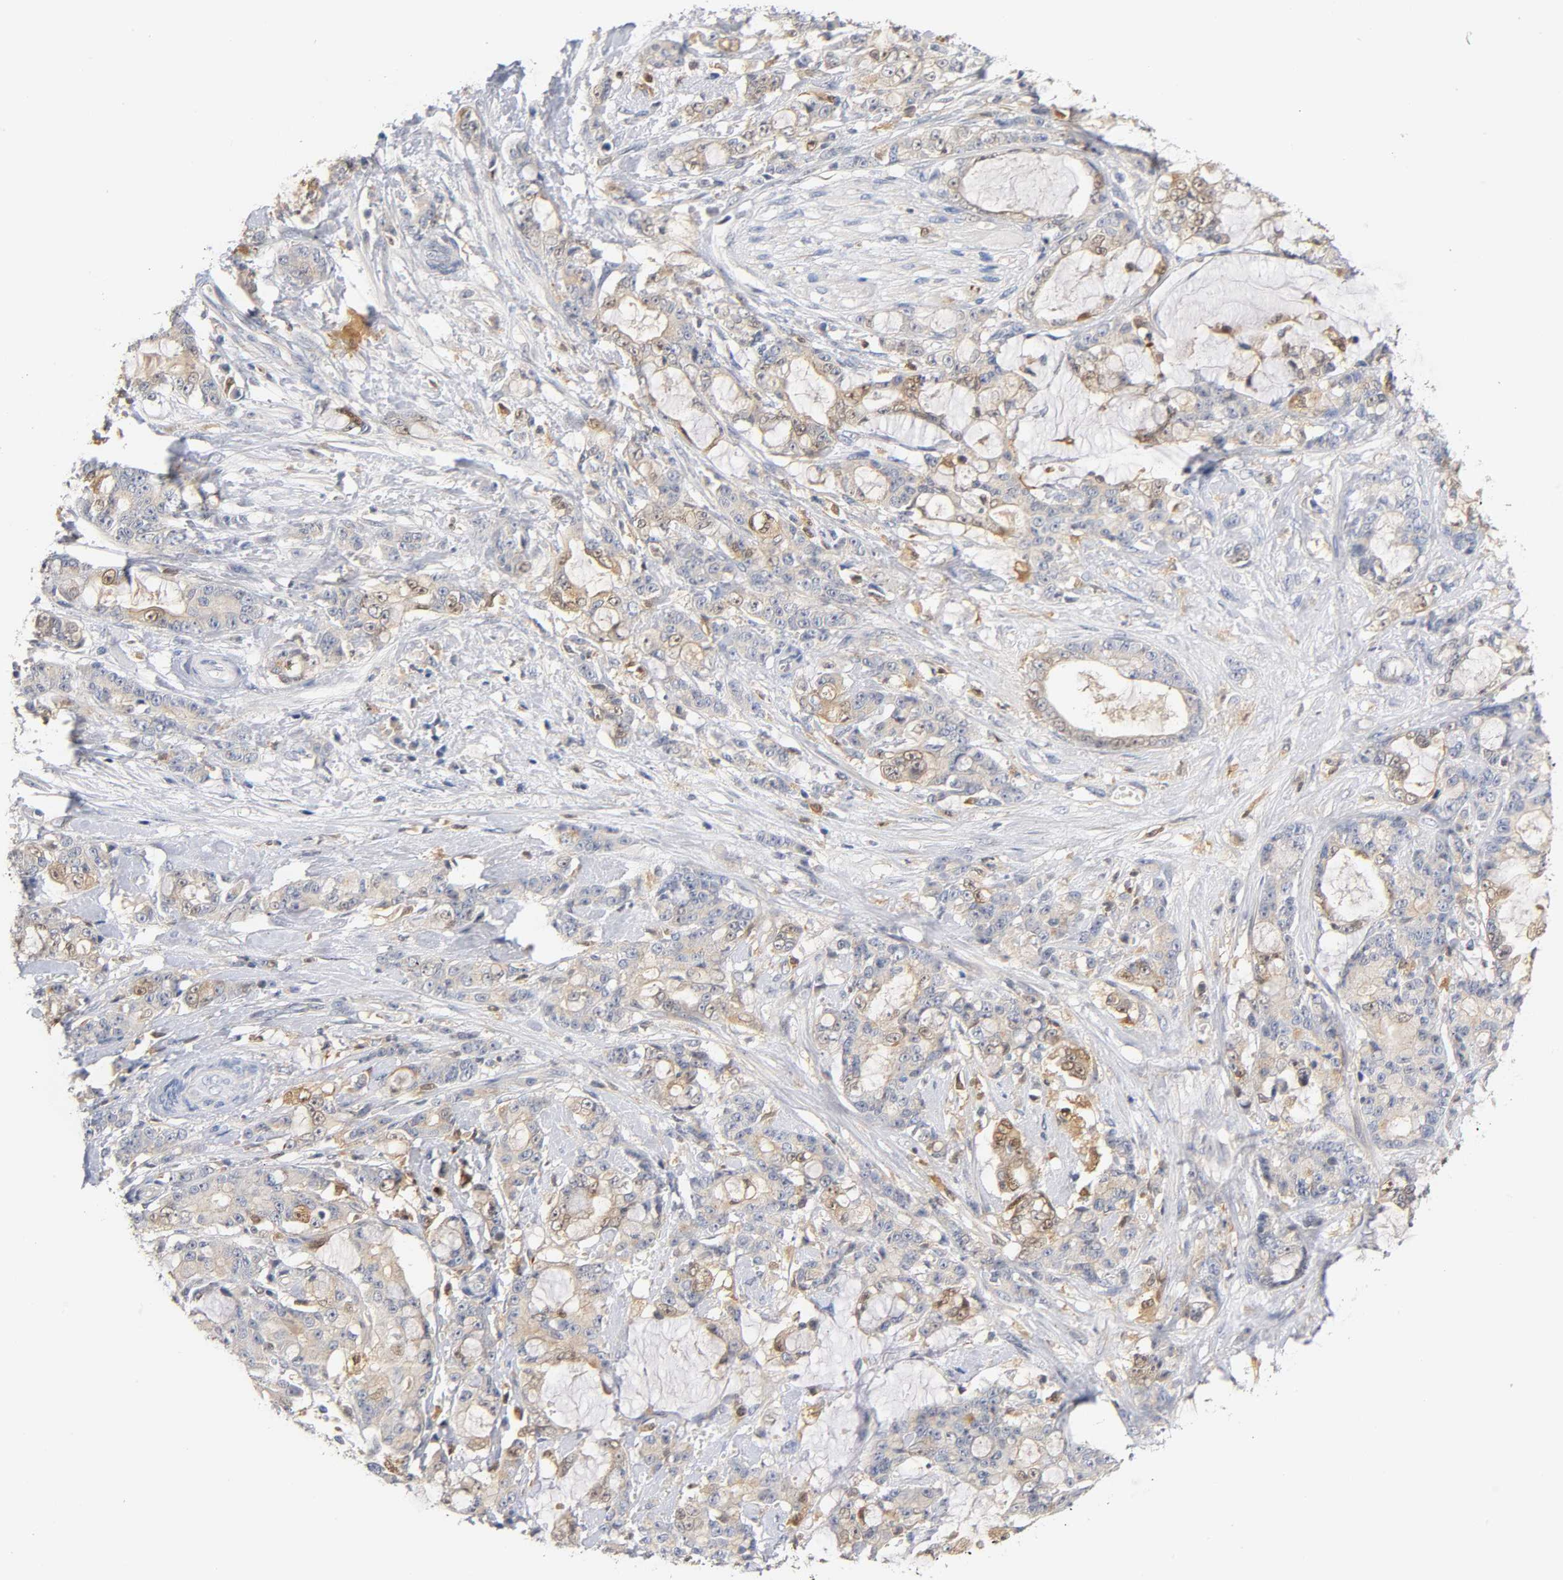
{"staining": {"intensity": "weak", "quantity": ">75%", "location": "cytoplasmic/membranous,nuclear"}, "tissue": "pancreatic cancer", "cell_type": "Tumor cells", "image_type": "cancer", "snomed": [{"axis": "morphology", "description": "Adenocarcinoma, NOS"}, {"axis": "topography", "description": "Pancreas"}], "caption": "Protein expression analysis of adenocarcinoma (pancreatic) exhibits weak cytoplasmic/membranous and nuclear staining in approximately >75% of tumor cells. Immunohistochemistry (ihc) stains the protein in brown and the nuclei are stained blue.", "gene": "IL18", "patient": {"sex": "female", "age": 73}}